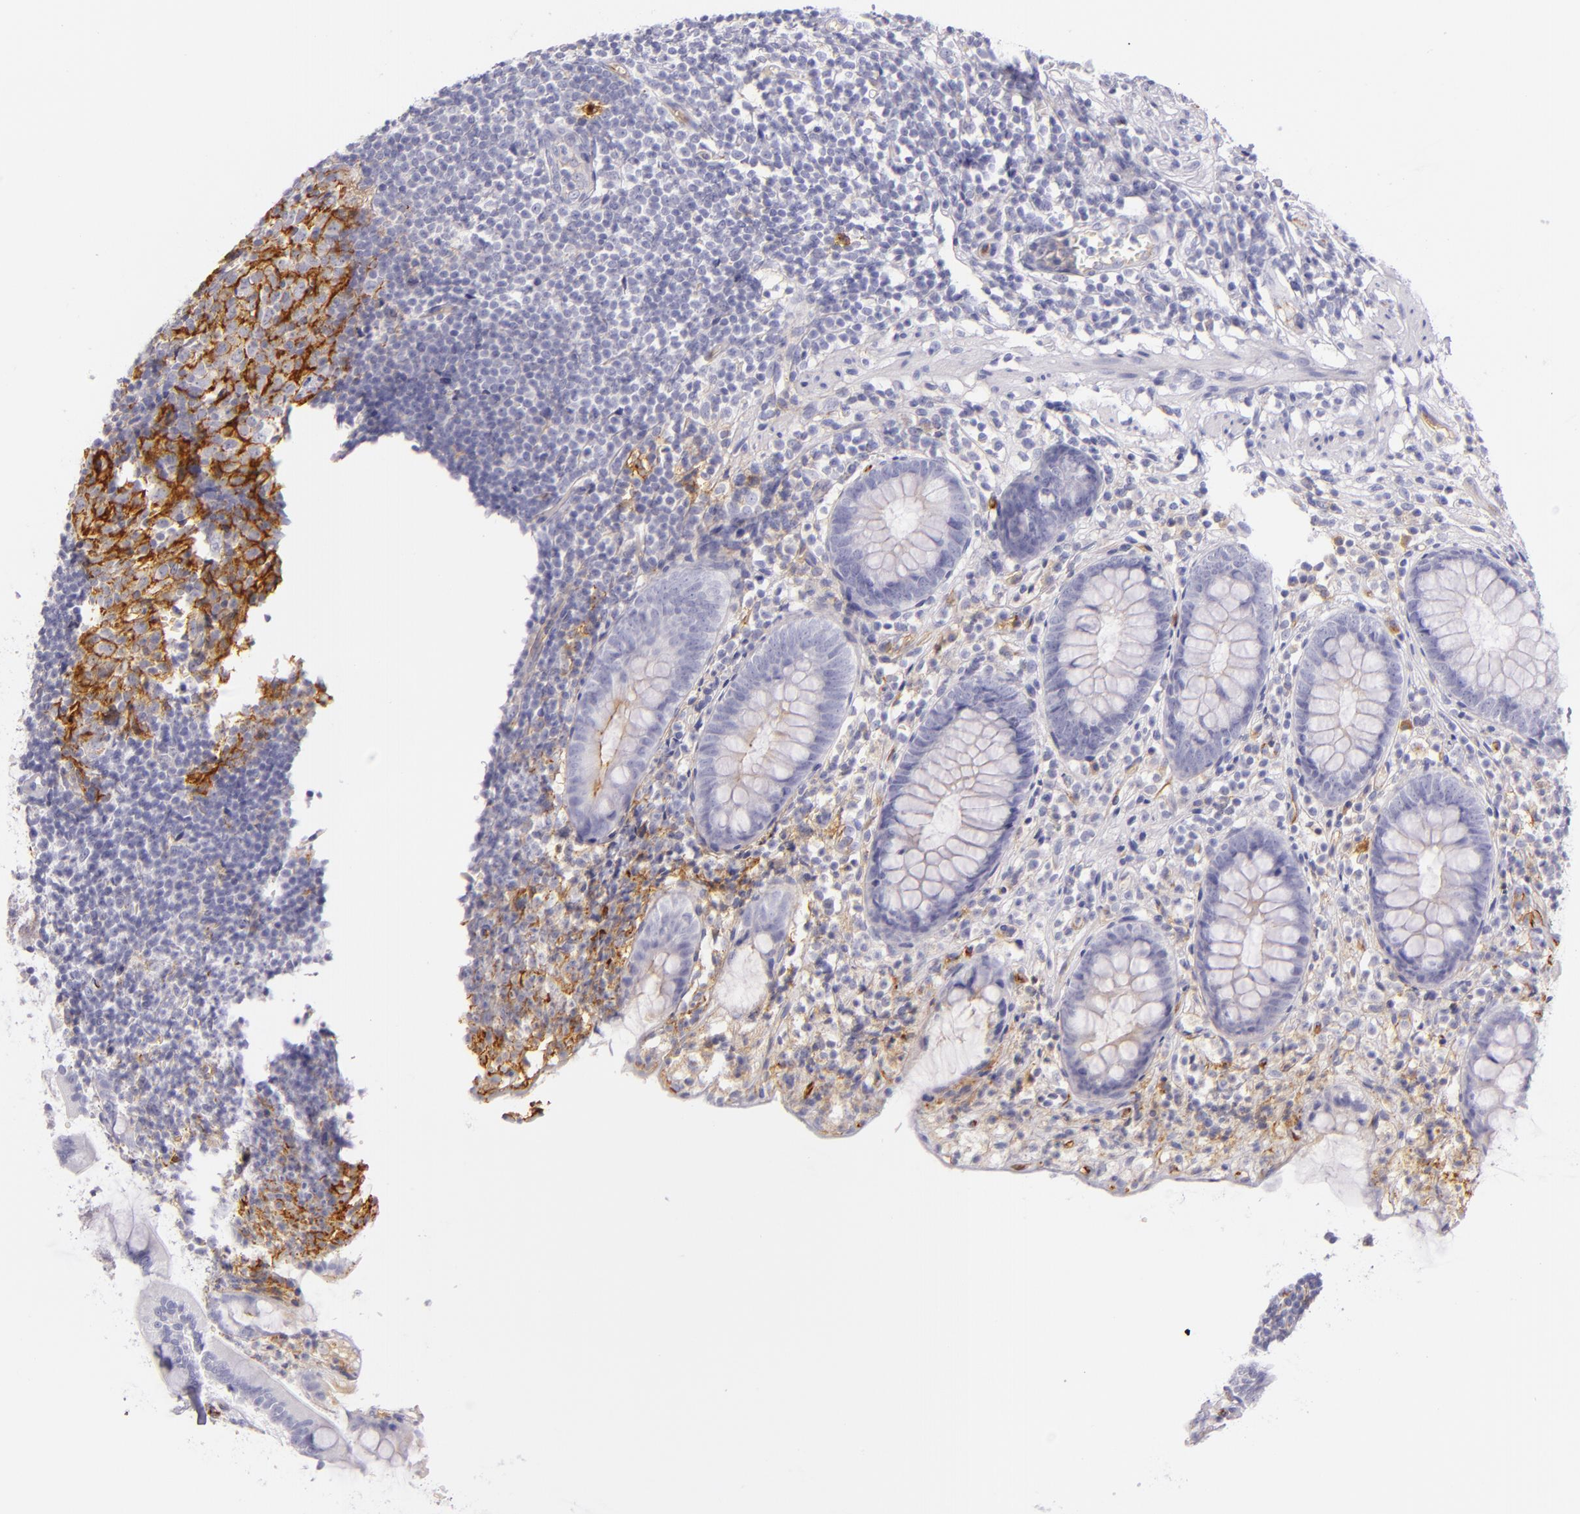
{"staining": {"intensity": "negative", "quantity": "none", "location": "none"}, "tissue": "appendix", "cell_type": "Glandular cells", "image_type": "normal", "snomed": [{"axis": "morphology", "description": "Normal tissue, NOS"}, {"axis": "topography", "description": "Appendix"}], "caption": "Appendix was stained to show a protein in brown. There is no significant positivity in glandular cells.", "gene": "ICAM1", "patient": {"sex": "male", "age": 38}}